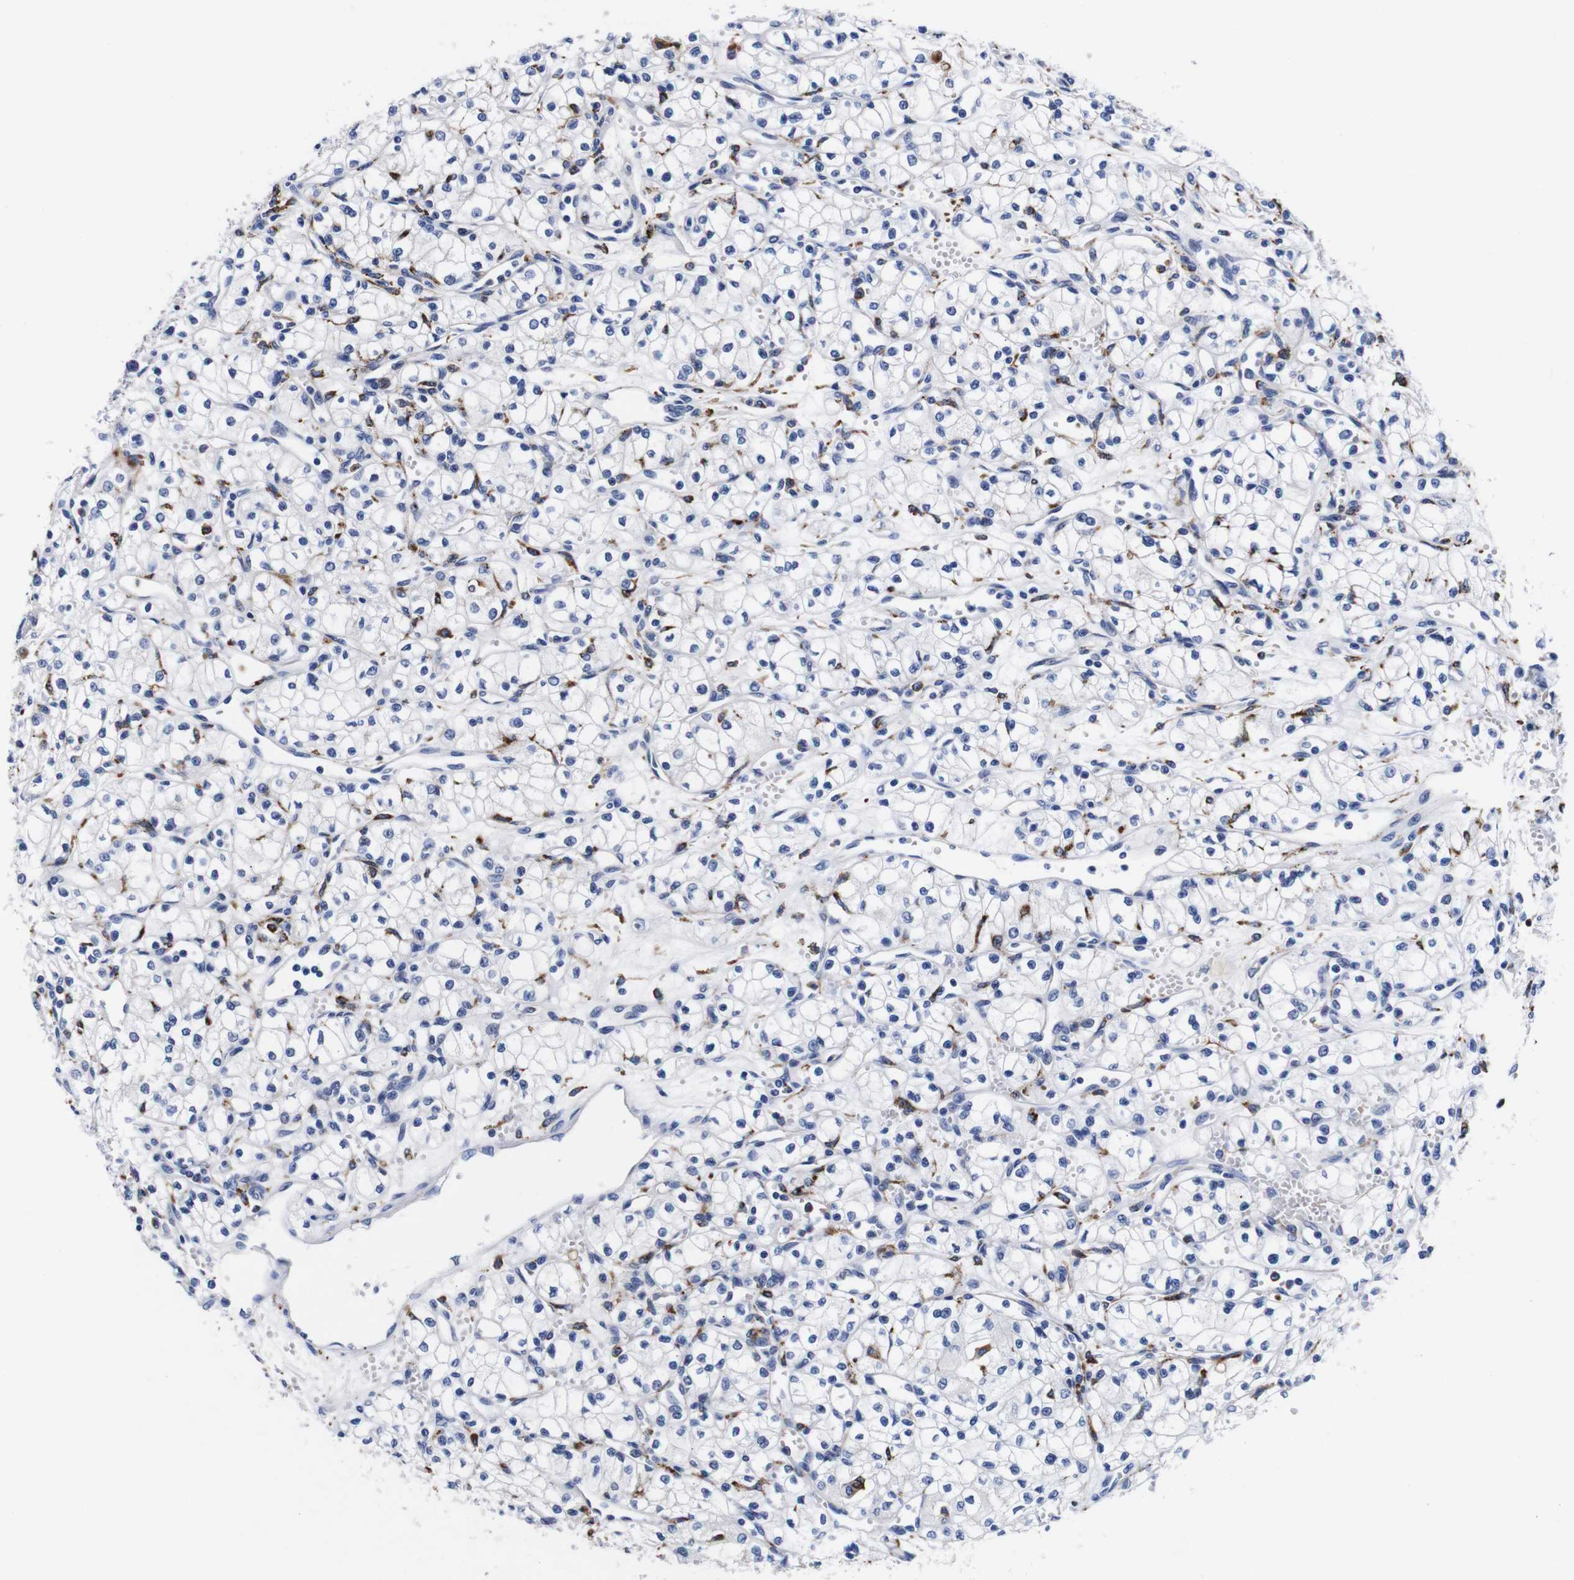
{"staining": {"intensity": "negative", "quantity": "none", "location": "none"}, "tissue": "renal cancer", "cell_type": "Tumor cells", "image_type": "cancer", "snomed": [{"axis": "morphology", "description": "Normal tissue, NOS"}, {"axis": "morphology", "description": "Adenocarcinoma, NOS"}, {"axis": "topography", "description": "Kidney"}], "caption": "A micrograph of human adenocarcinoma (renal) is negative for staining in tumor cells.", "gene": "HLA-DMB", "patient": {"sex": "male", "age": 59}}